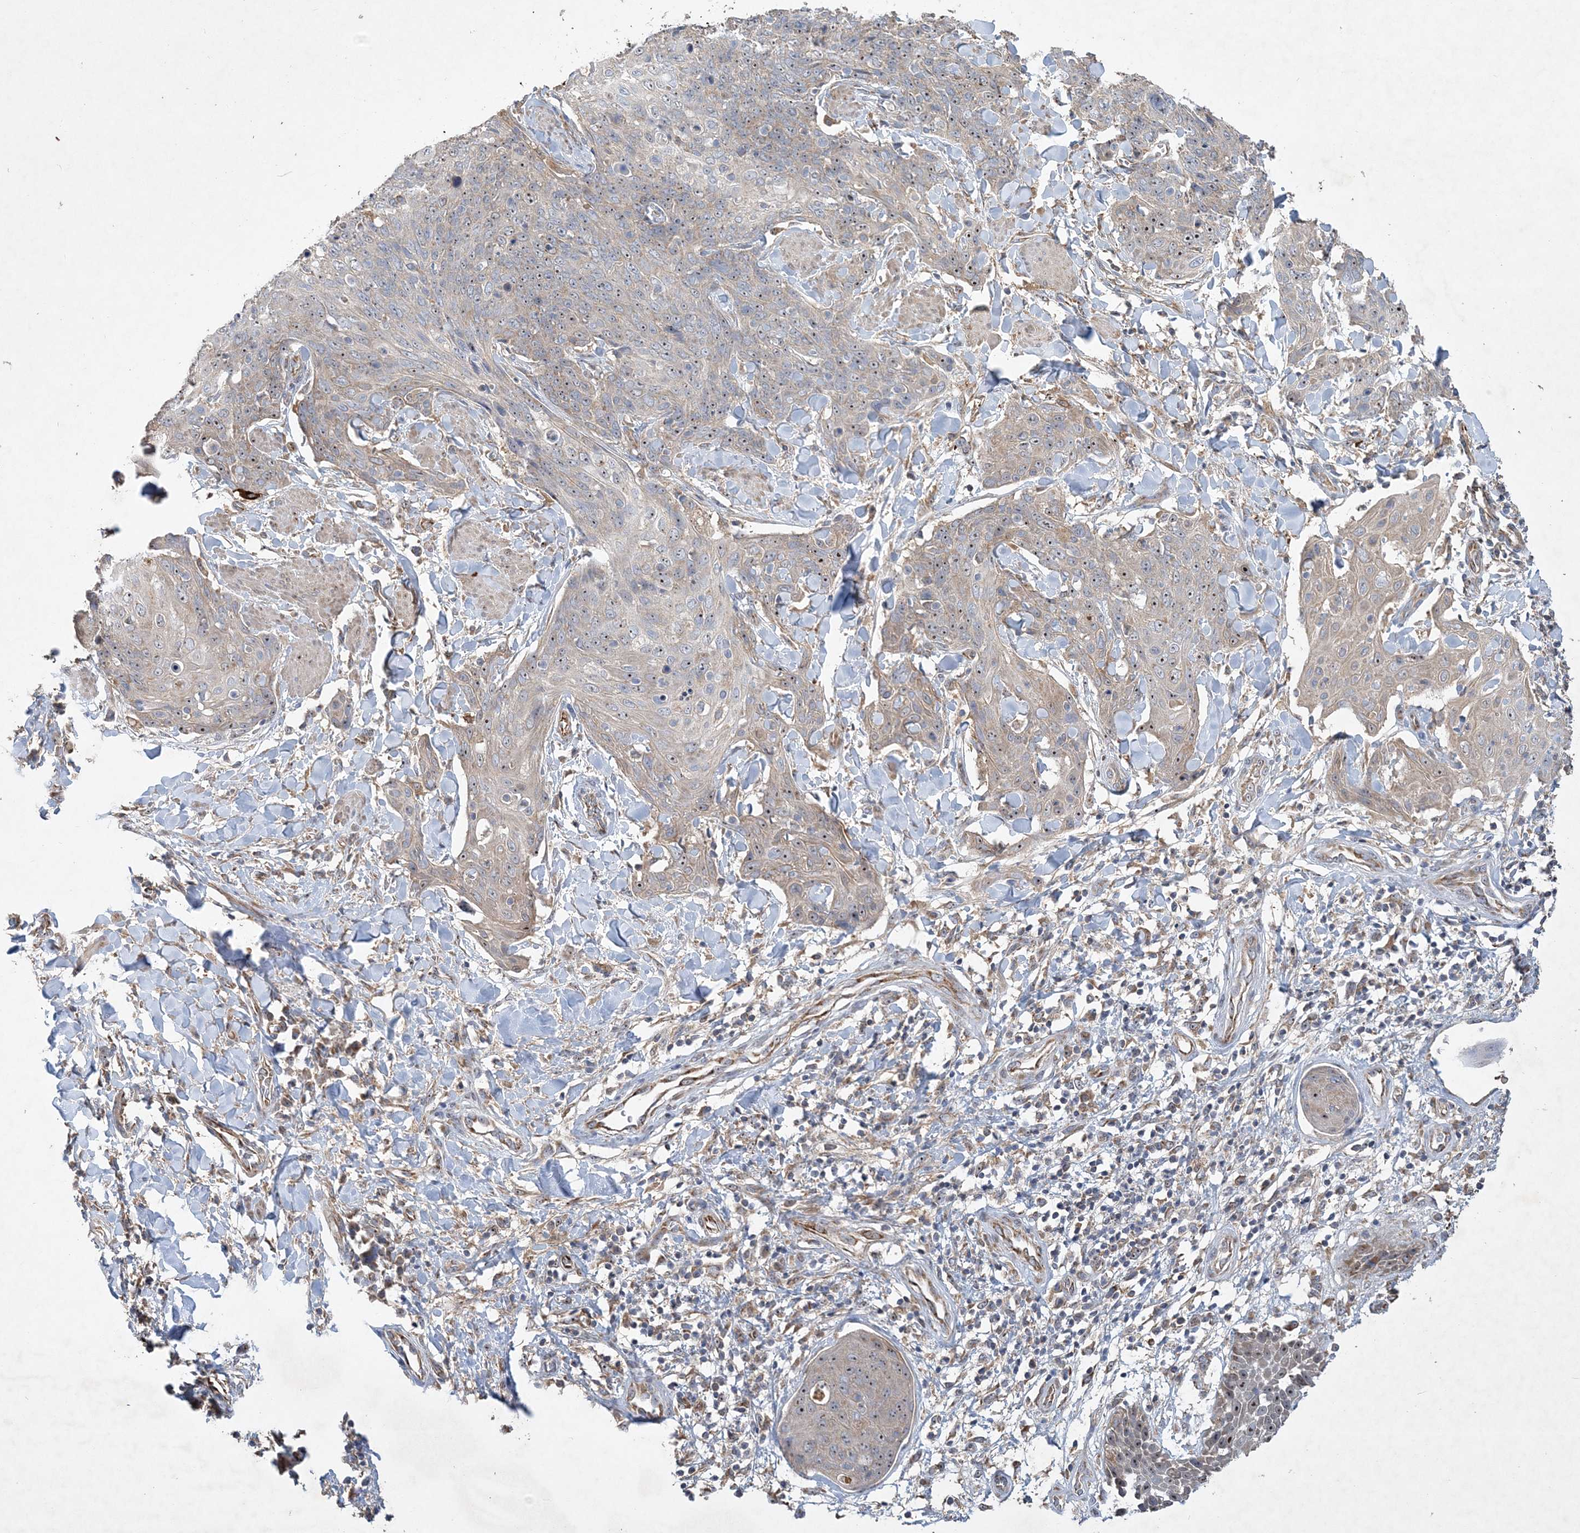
{"staining": {"intensity": "moderate", "quantity": "<25%", "location": "cytoplasmic/membranous,nuclear"}, "tissue": "skin cancer", "cell_type": "Tumor cells", "image_type": "cancer", "snomed": [{"axis": "morphology", "description": "Squamous cell carcinoma, NOS"}, {"axis": "topography", "description": "Skin"}, {"axis": "topography", "description": "Vulva"}], "caption": "Immunohistochemical staining of skin squamous cell carcinoma shows low levels of moderate cytoplasmic/membranous and nuclear staining in approximately <25% of tumor cells.", "gene": "FEZ2", "patient": {"sex": "female", "age": 85}}